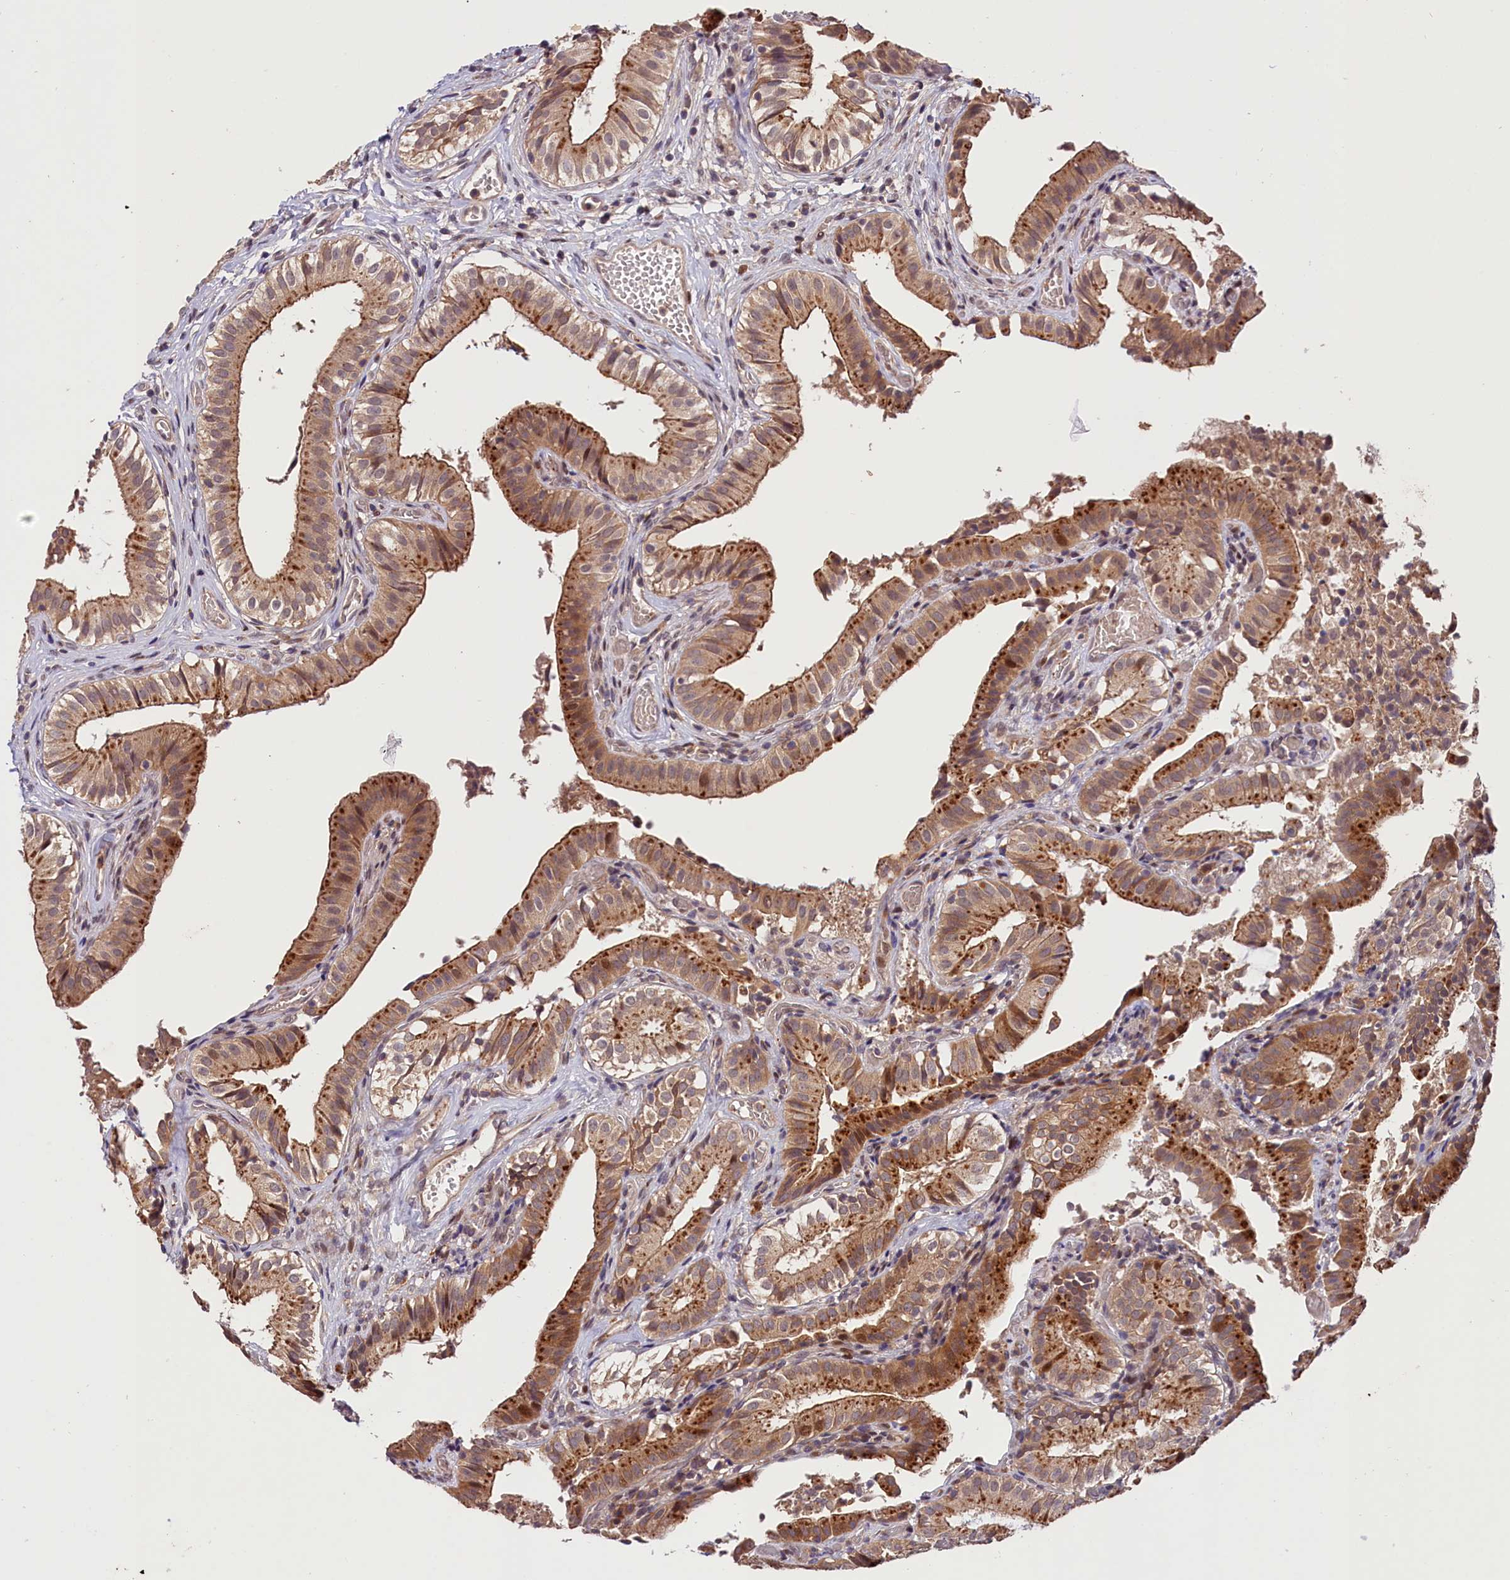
{"staining": {"intensity": "moderate", "quantity": ">75%", "location": "cytoplasmic/membranous"}, "tissue": "gallbladder", "cell_type": "Glandular cells", "image_type": "normal", "snomed": [{"axis": "morphology", "description": "Normal tissue, NOS"}, {"axis": "topography", "description": "Gallbladder"}], "caption": "Approximately >75% of glandular cells in normal gallbladder demonstrate moderate cytoplasmic/membranous protein expression as visualized by brown immunohistochemical staining.", "gene": "CACNA1H", "patient": {"sex": "female", "age": 47}}